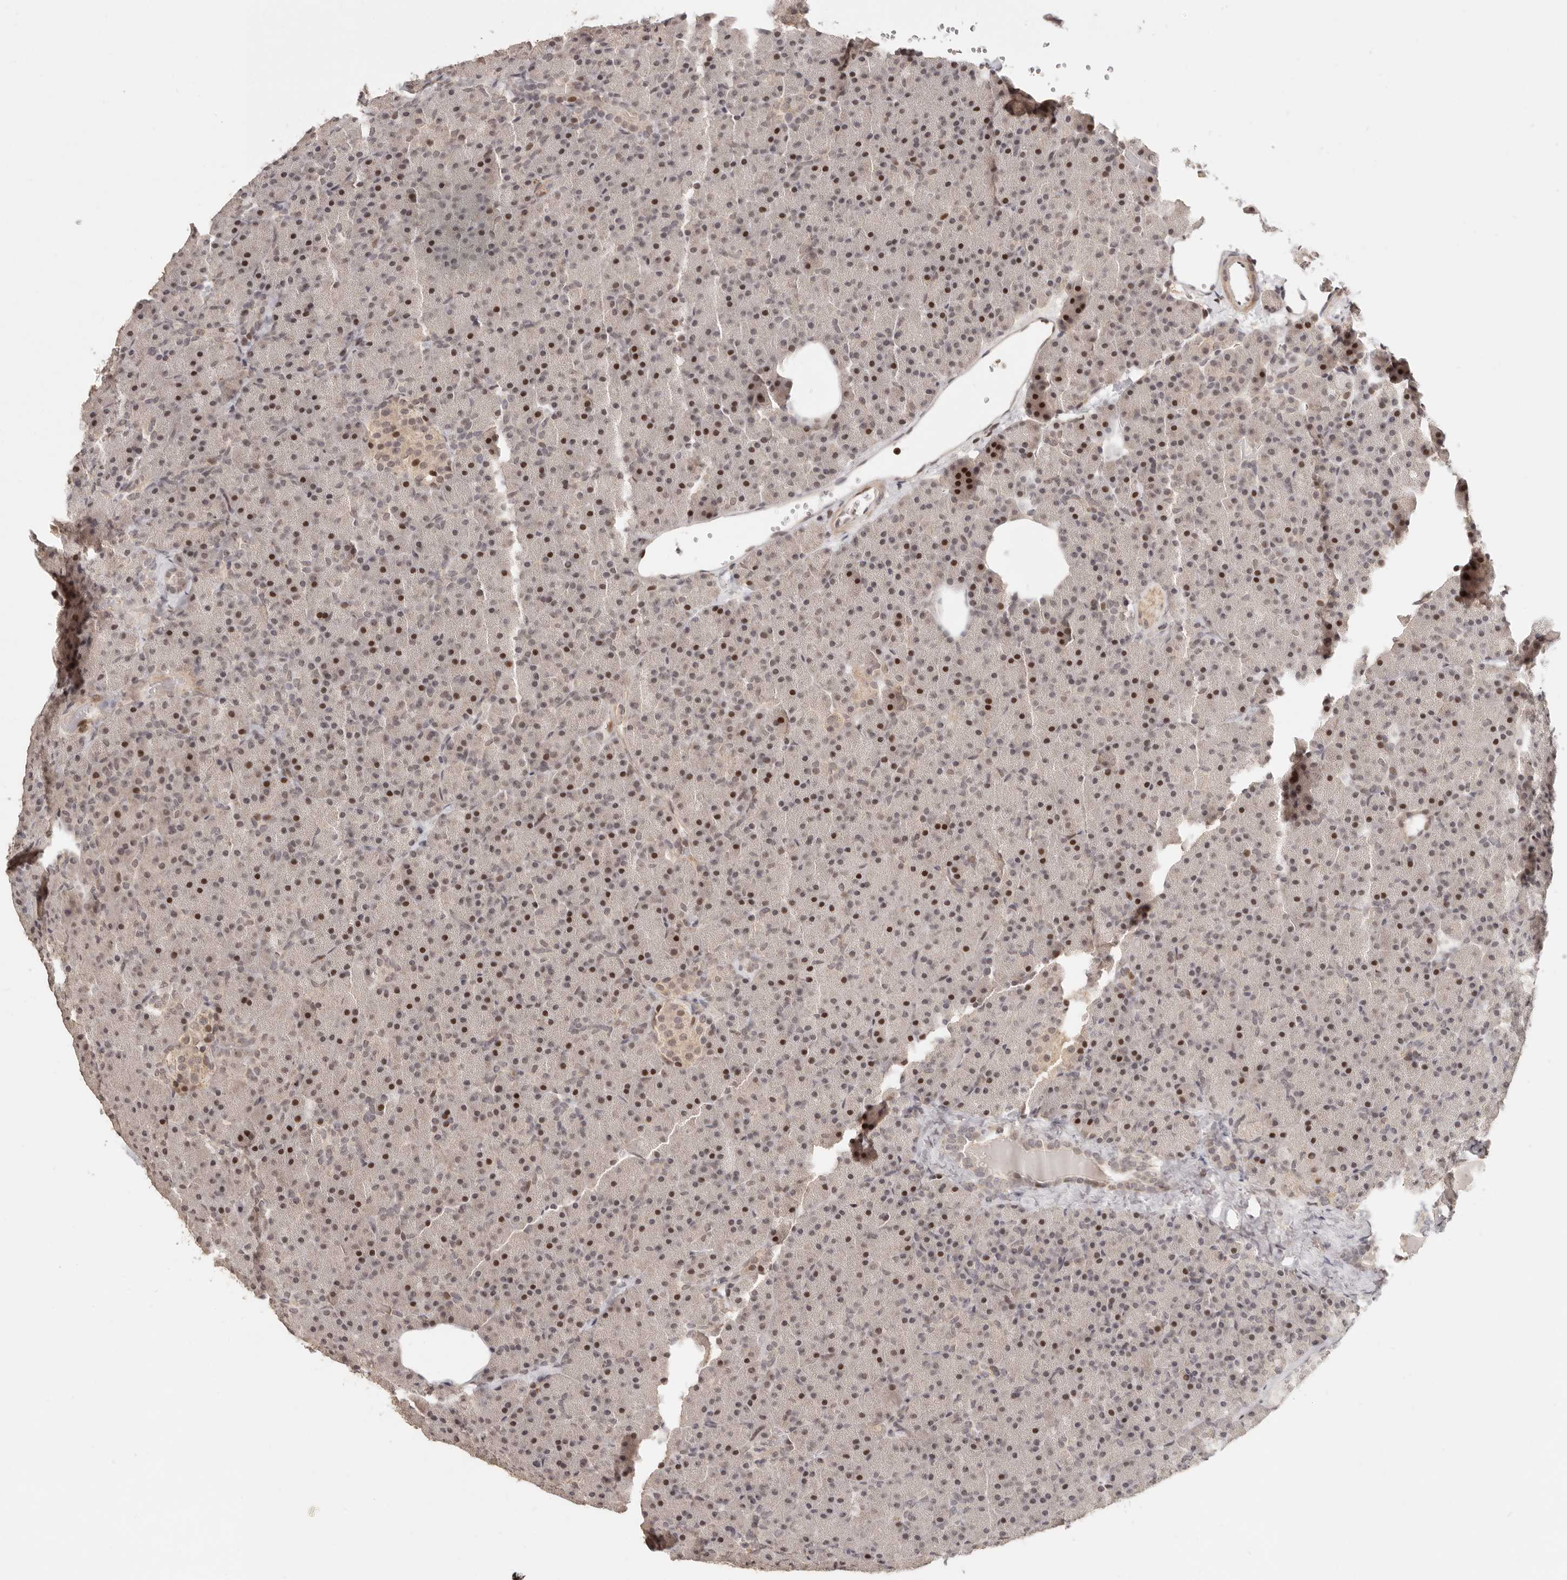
{"staining": {"intensity": "moderate", "quantity": "25%-75%", "location": "nuclear"}, "tissue": "pancreas", "cell_type": "Exocrine glandular cells", "image_type": "normal", "snomed": [{"axis": "morphology", "description": "Normal tissue, NOS"}, {"axis": "morphology", "description": "Carcinoid, malignant, NOS"}, {"axis": "topography", "description": "Pancreas"}], "caption": "Immunohistochemistry micrograph of unremarkable human pancreas stained for a protein (brown), which demonstrates medium levels of moderate nuclear staining in about 25%-75% of exocrine glandular cells.", "gene": "GPBP1L1", "patient": {"sex": "female", "age": 35}}